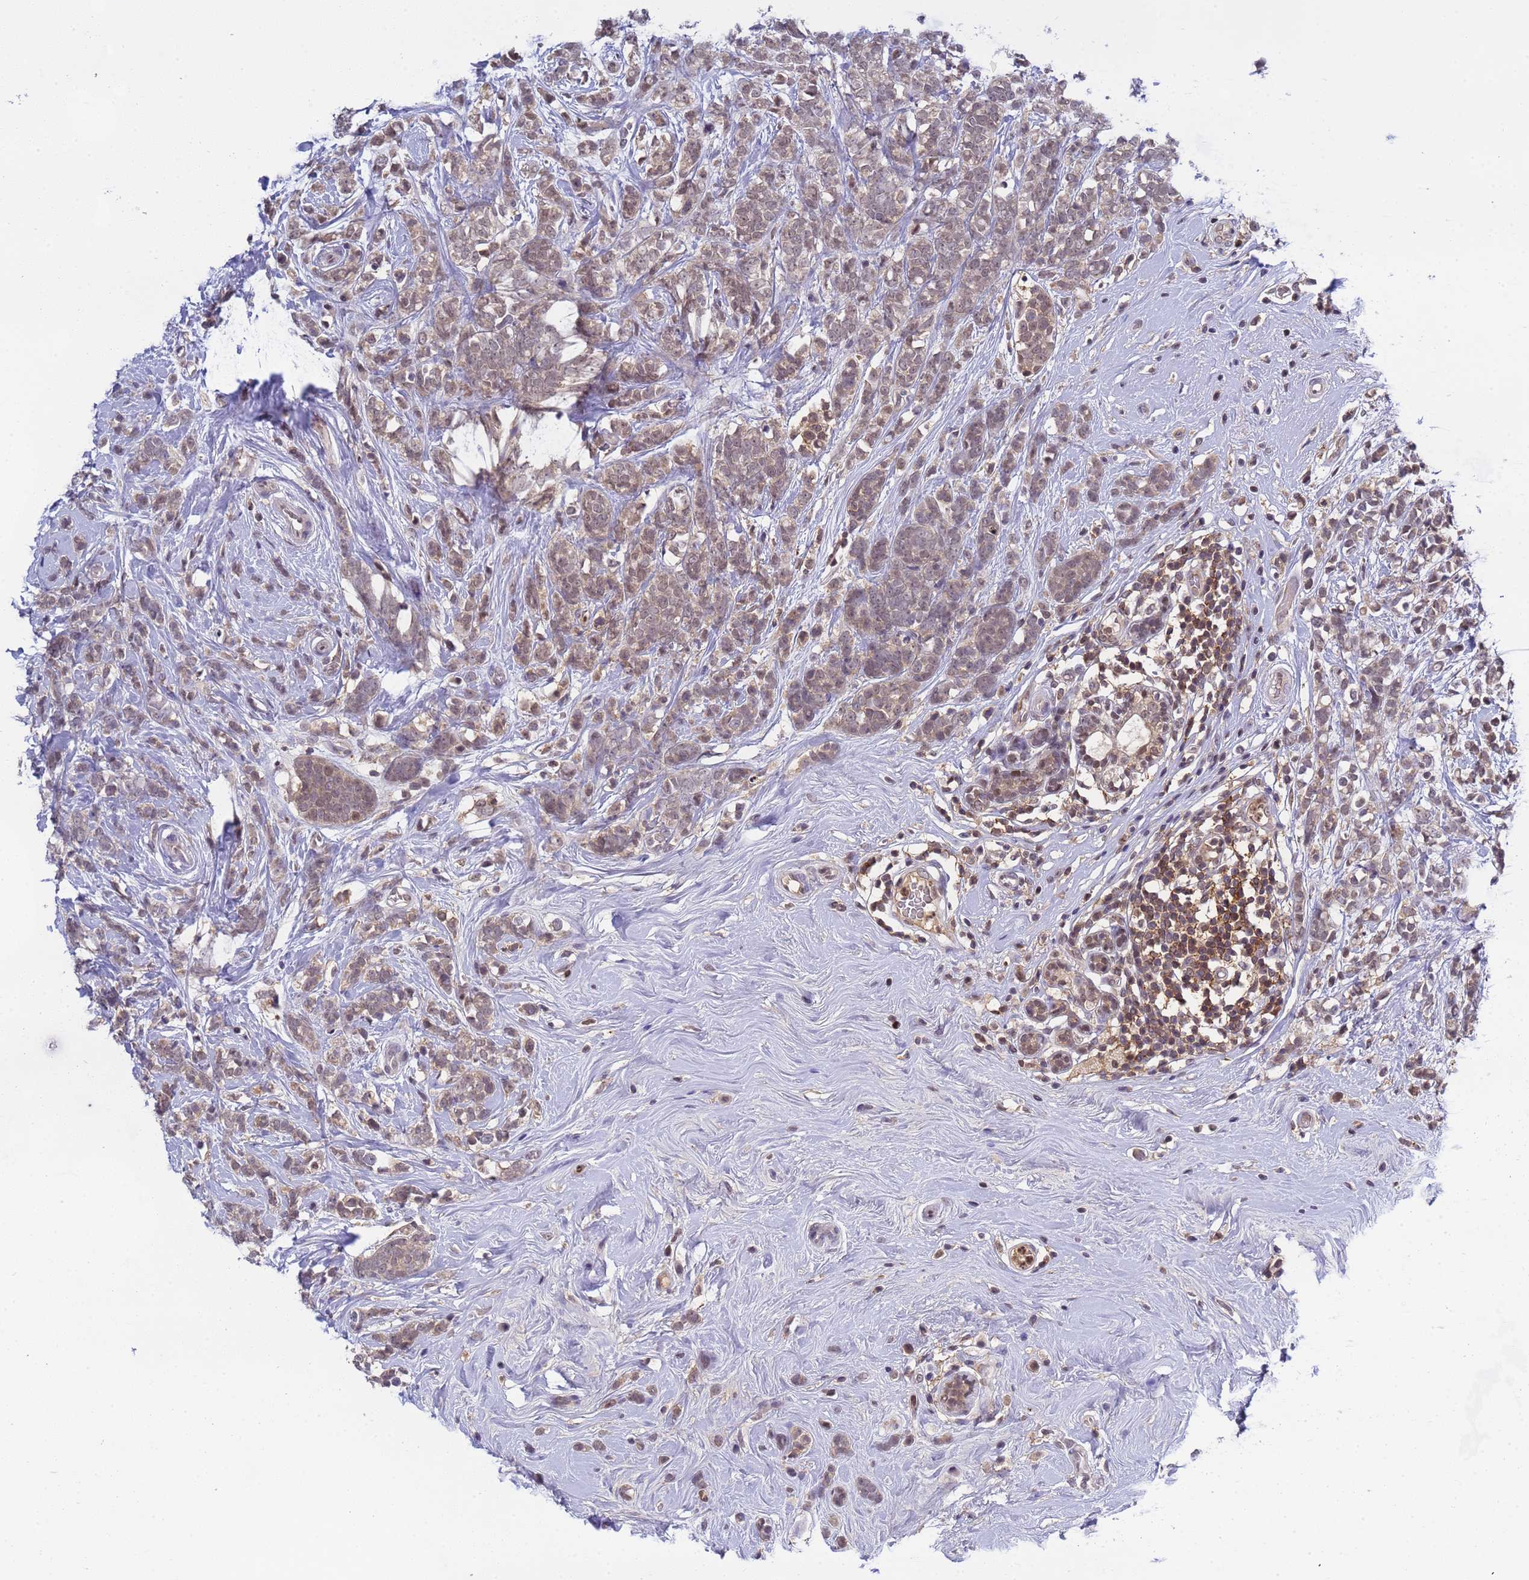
{"staining": {"intensity": "weak", "quantity": ">75%", "location": "cytoplasmic/membranous,nuclear"}, "tissue": "breast cancer", "cell_type": "Tumor cells", "image_type": "cancer", "snomed": [{"axis": "morphology", "description": "Lobular carcinoma"}, {"axis": "topography", "description": "Breast"}], "caption": "Human lobular carcinoma (breast) stained with a brown dye reveals weak cytoplasmic/membranous and nuclear positive expression in approximately >75% of tumor cells.", "gene": "CD53", "patient": {"sex": "female", "age": 58}}